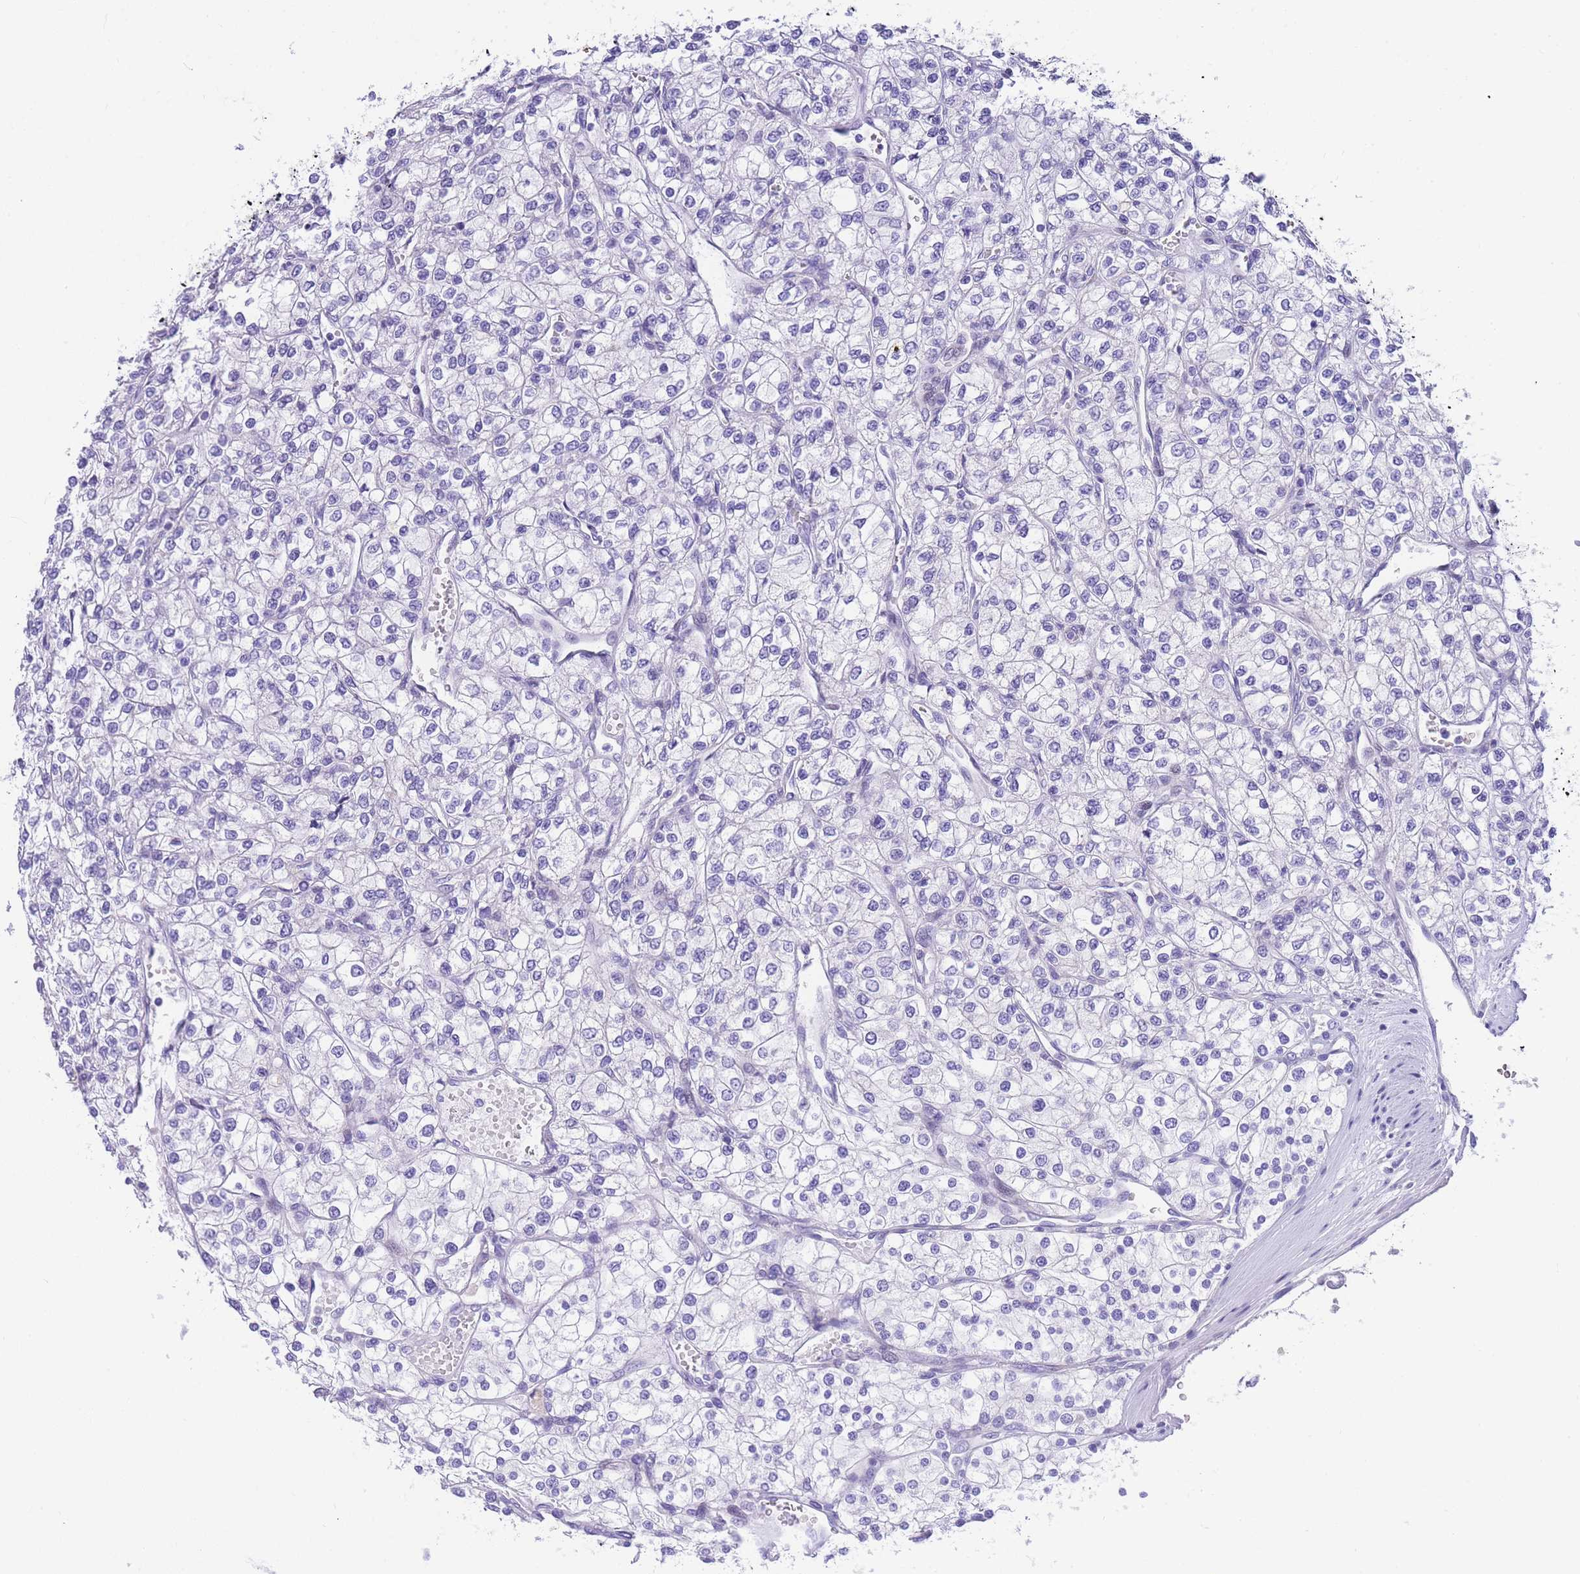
{"staining": {"intensity": "negative", "quantity": "none", "location": "none"}, "tissue": "renal cancer", "cell_type": "Tumor cells", "image_type": "cancer", "snomed": [{"axis": "morphology", "description": "Adenocarcinoma, NOS"}, {"axis": "topography", "description": "Kidney"}], "caption": "Immunohistochemistry (IHC) photomicrograph of adenocarcinoma (renal) stained for a protein (brown), which exhibits no expression in tumor cells.", "gene": "TIFAB", "patient": {"sex": "male", "age": 80}}